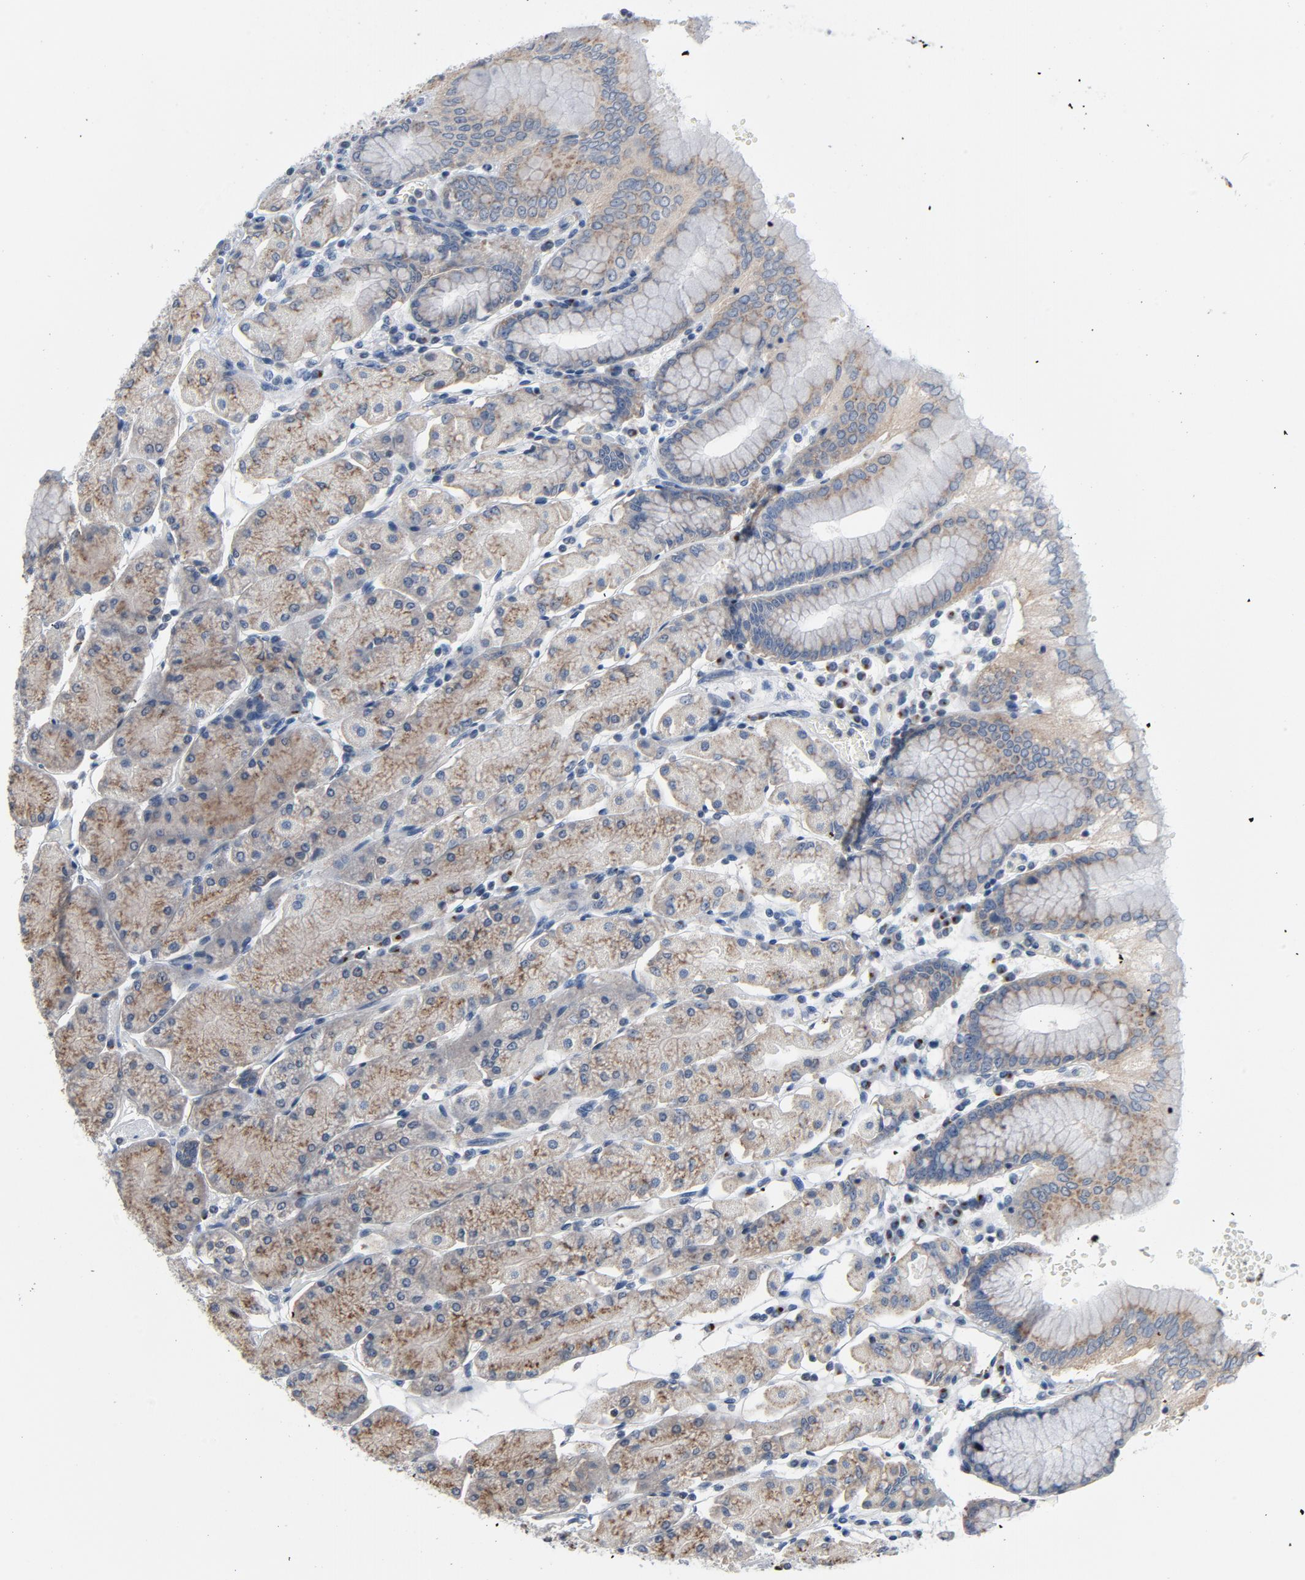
{"staining": {"intensity": "moderate", "quantity": ">75%", "location": "cytoplasmic/membranous"}, "tissue": "stomach", "cell_type": "Glandular cells", "image_type": "normal", "snomed": [{"axis": "morphology", "description": "Normal tissue, NOS"}, {"axis": "topography", "description": "Stomach, upper"}, {"axis": "topography", "description": "Stomach"}], "caption": "Immunohistochemistry (IHC) of unremarkable stomach displays medium levels of moderate cytoplasmic/membranous positivity in about >75% of glandular cells.", "gene": "YIPF6", "patient": {"sex": "male", "age": 76}}